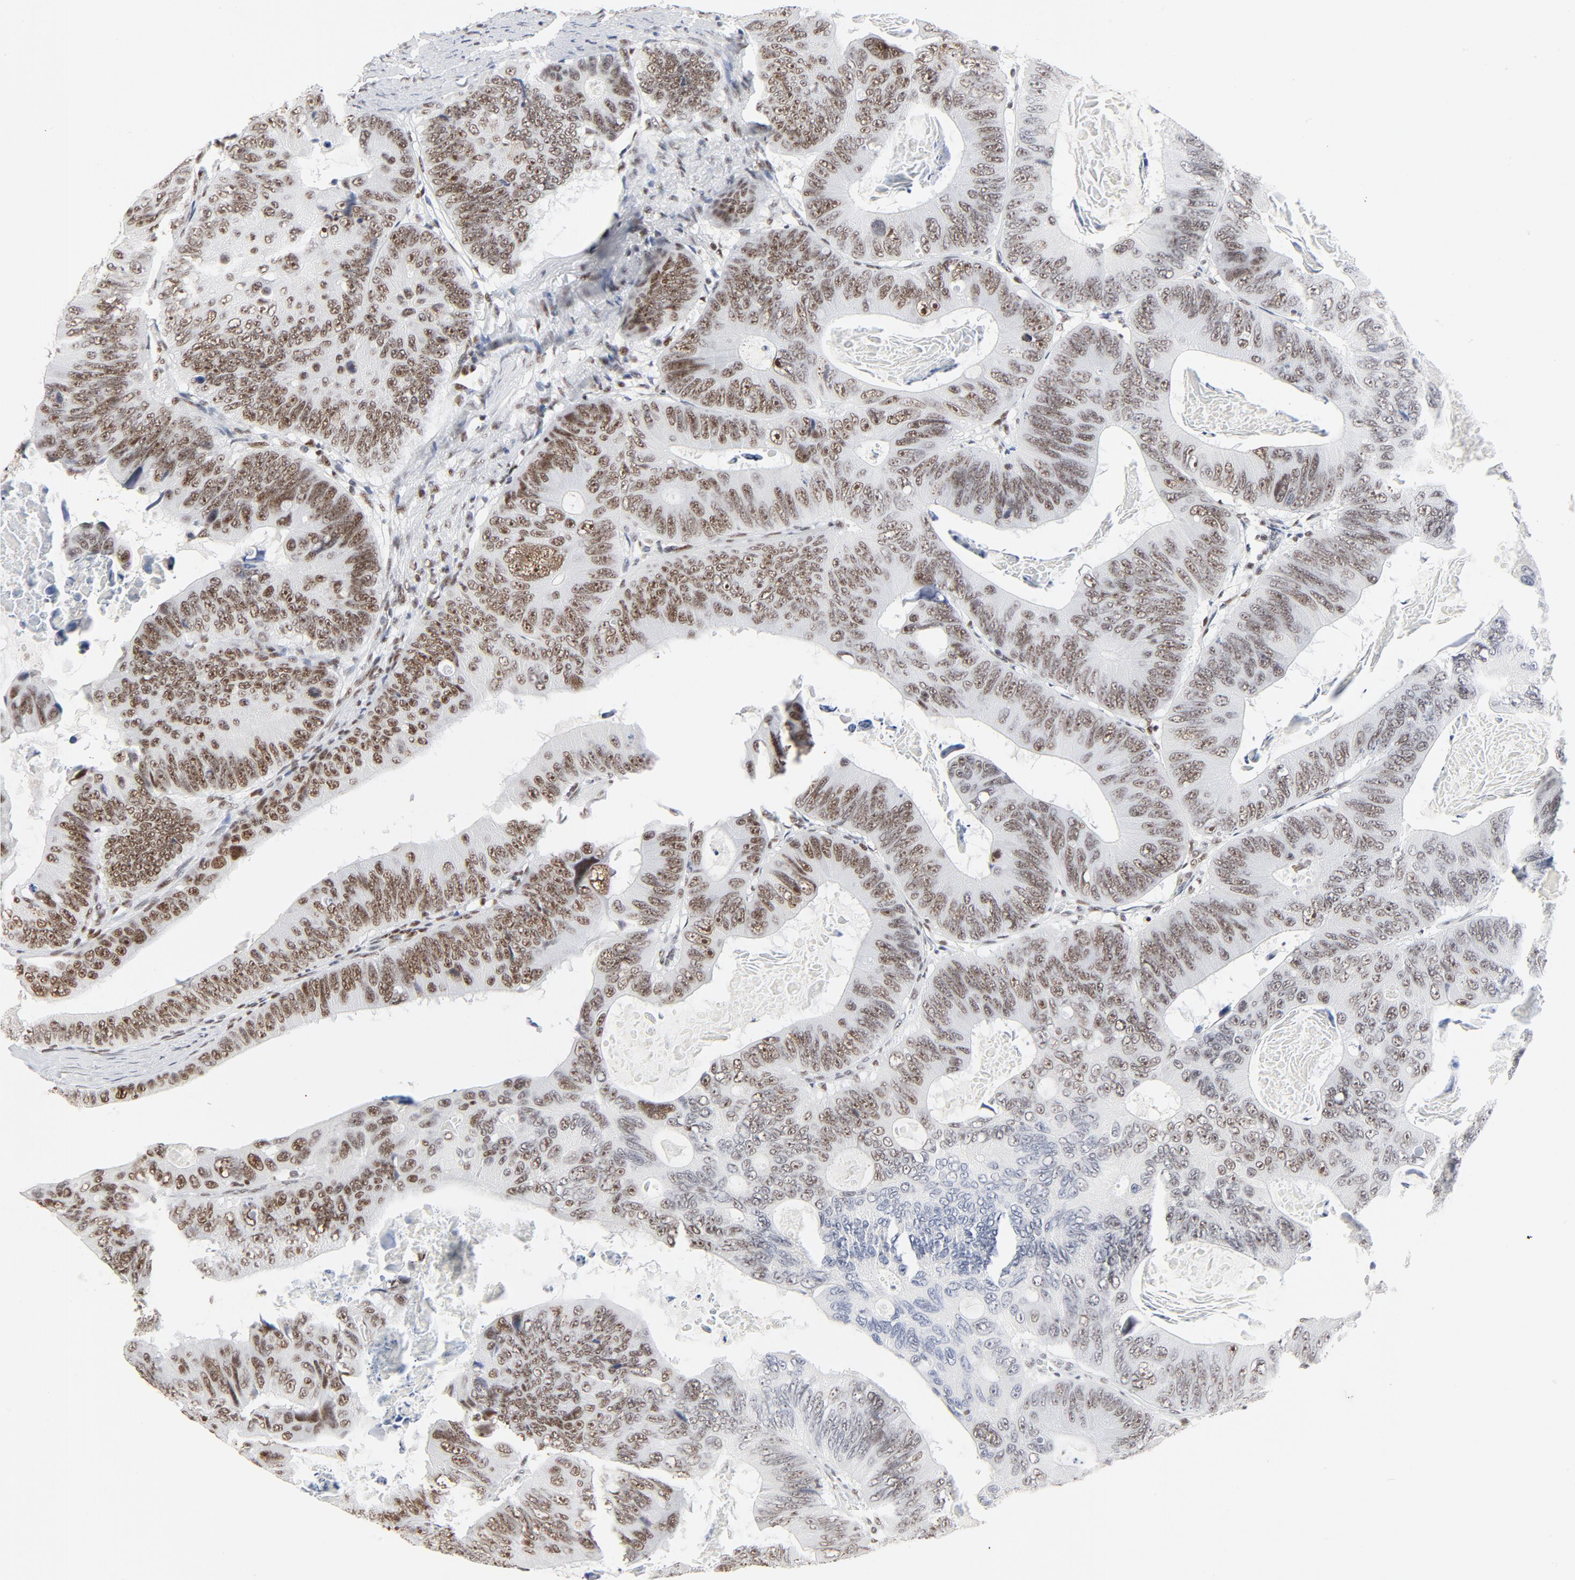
{"staining": {"intensity": "moderate", "quantity": ">75%", "location": "nuclear"}, "tissue": "colorectal cancer", "cell_type": "Tumor cells", "image_type": "cancer", "snomed": [{"axis": "morphology", "description": "Adenocarcinoma, NOS"}, {"axis": "topography", "description": "Colon"}], "caption": "Protein analysis of adenocarcinoma (colorectal) tissue displays moderate nuclear staining in about >75% of tumor cells.", "gene": "GTF2H1", "patient": {"sex": "female", "age": 55}}